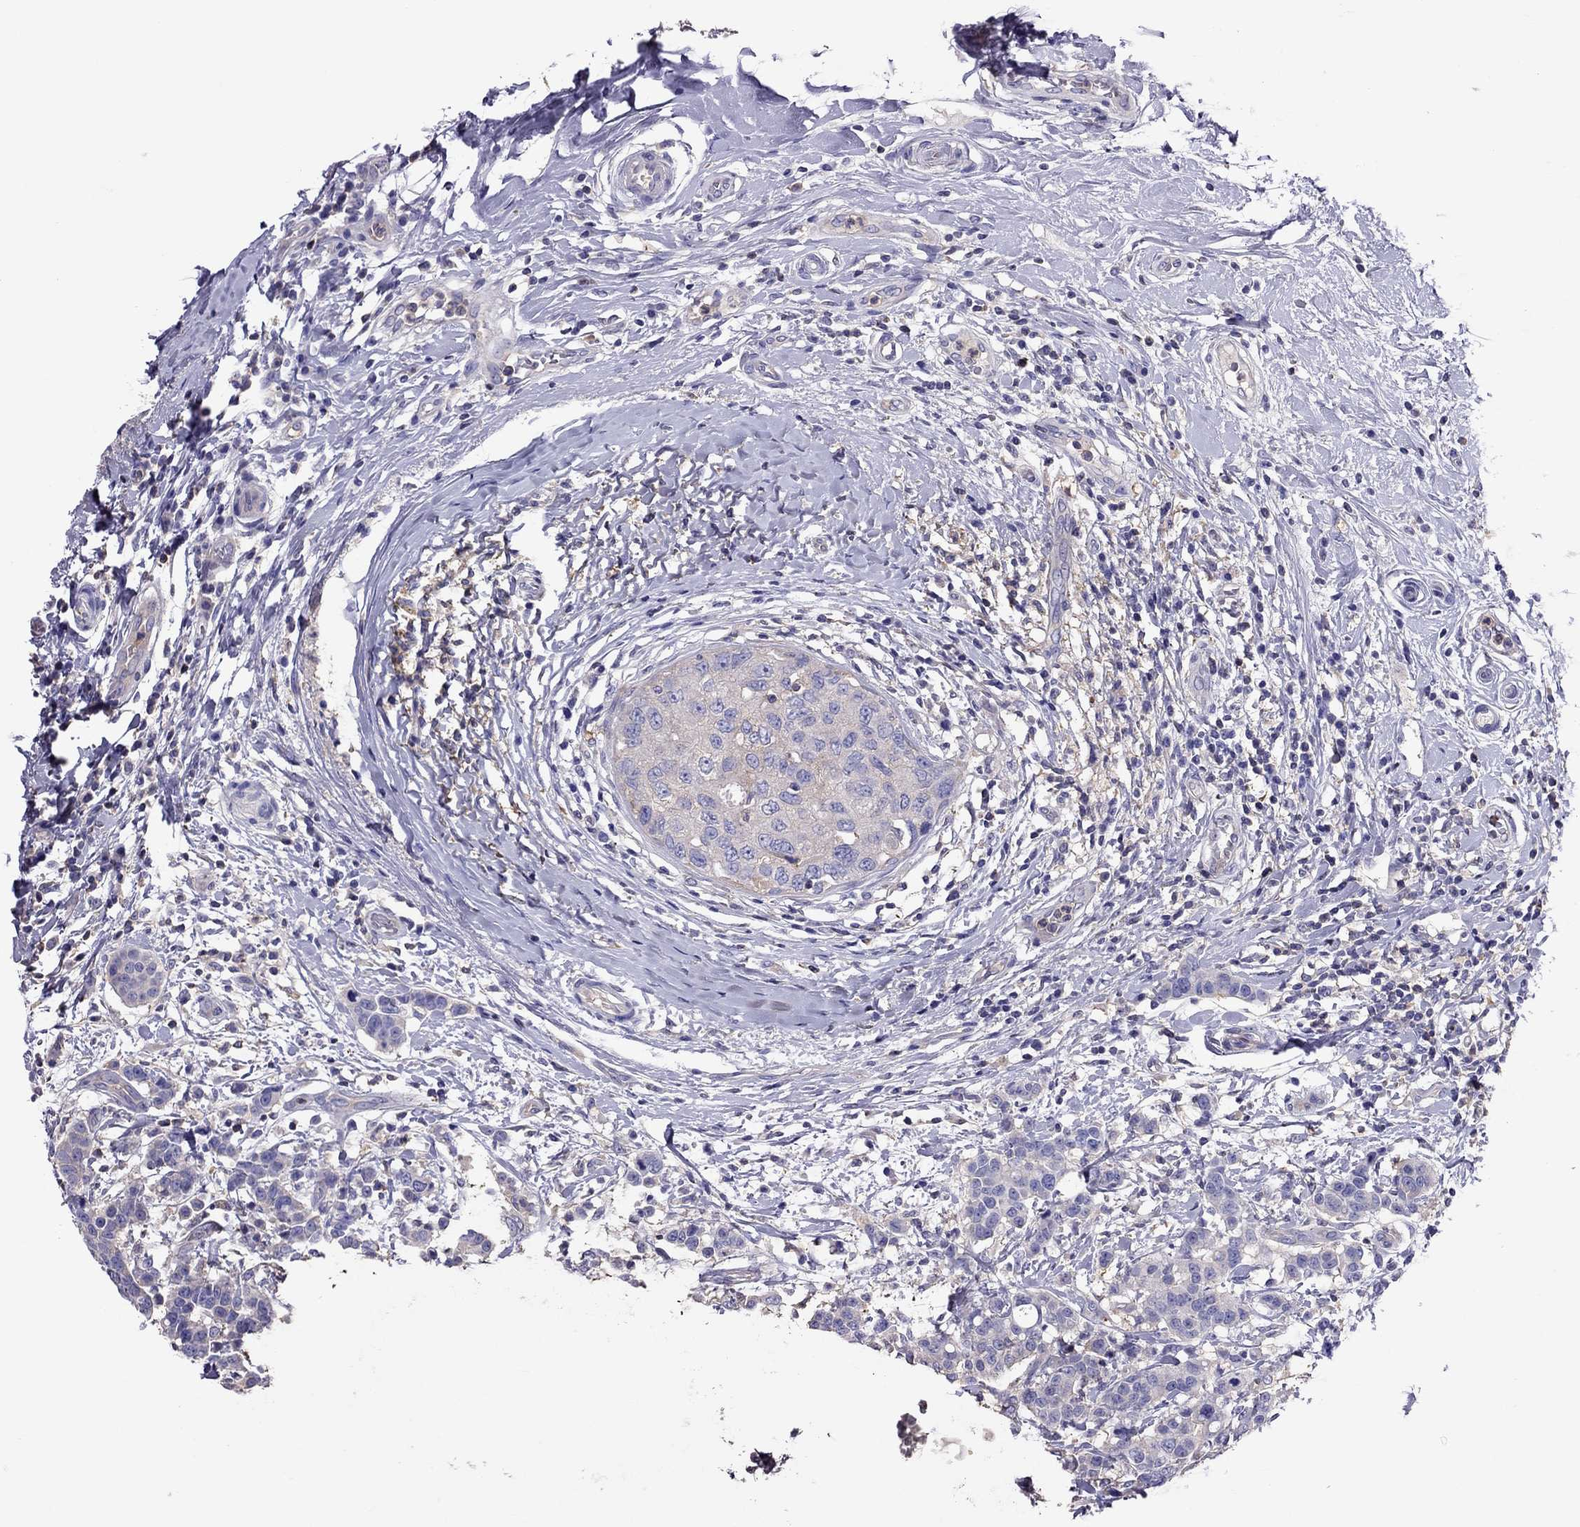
{"staining": {"intensity": "negative", "quantity": "none", "location": "none"}, "tissue": "breast cancer", "cell_type": "Tumor cells", "image_type": "cancer", "snomed": [{"axis": "morphology", "description": "Duct carcinoma"}, {"axis": "topography", "description": "Breast"}], "caption": "This histopathology image is of infiltrating ductal carcinoma (breast) stained with immunohistochemistry (IHC) to label a protein in brown with the nuclei are counter-stained blue. There is no staining in tumor cells.", "gene": "TEX22", "patient": {"sex": "female", "age": 27}}